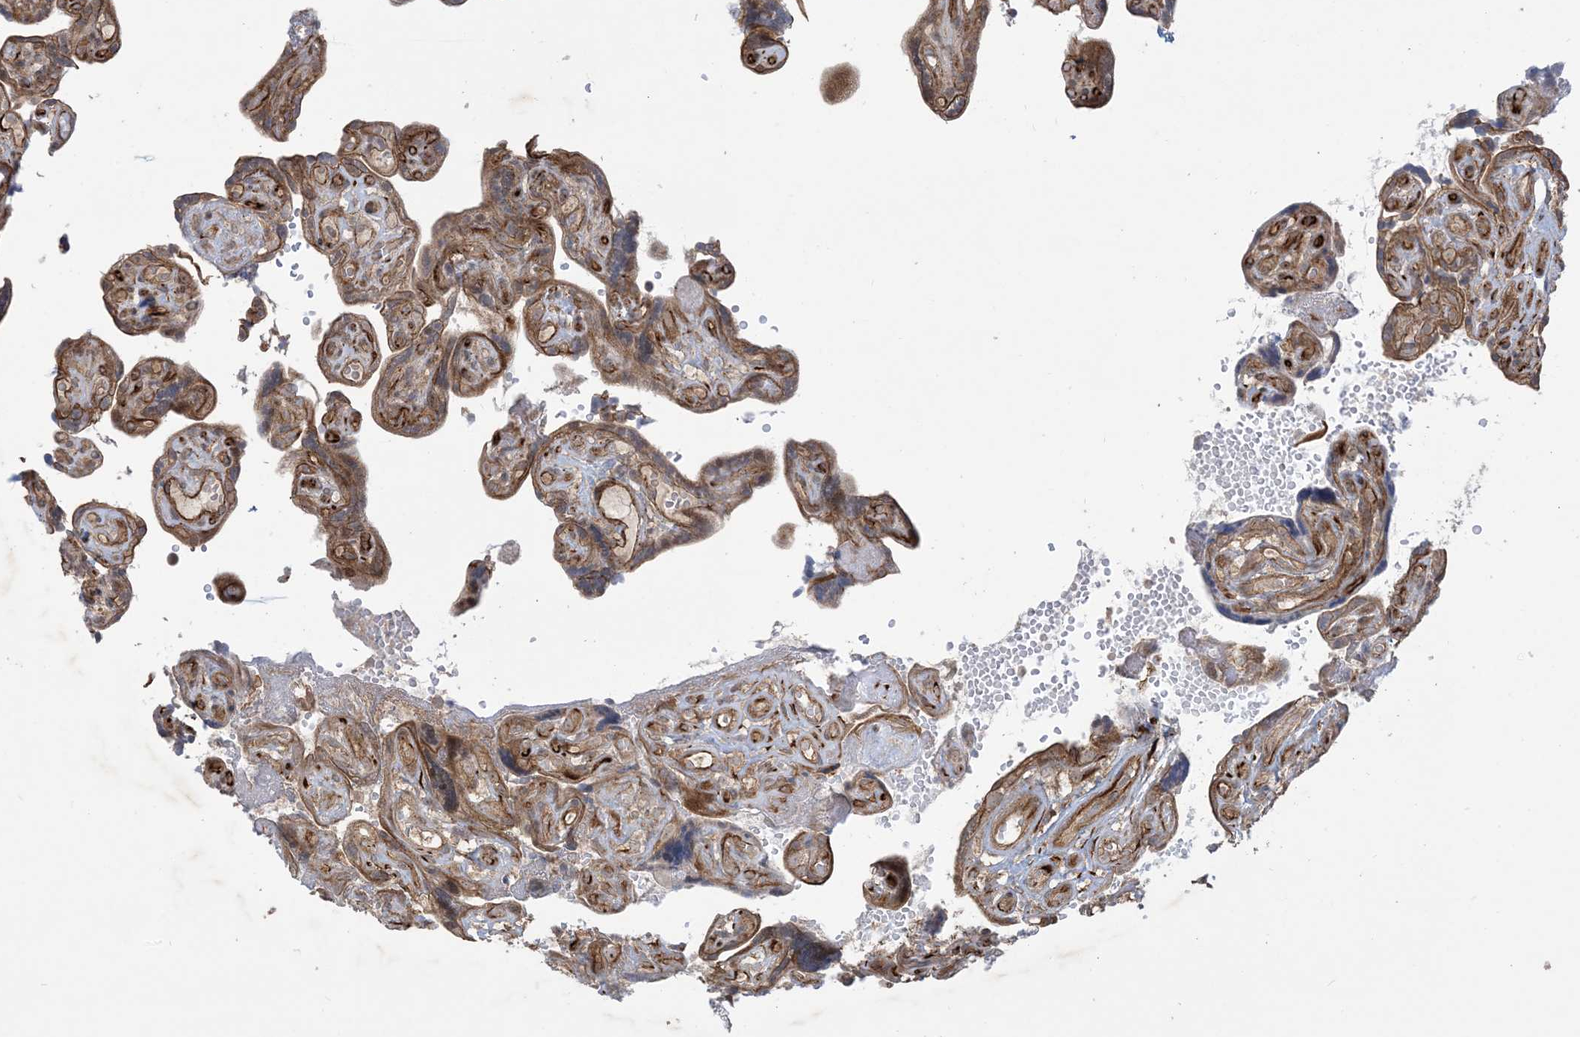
{"staining": {"intensity": "moderate", "quantity": ">75%", "location": "cytoplasmic/membranous,nuclear"}, "tissue": "placenta", "cell_type": "Decidual cells", "image_type": "normal", "snomed": [{"axis": "morphology", "description": "Normal tissue, NOS"}, {"axis": "topography", "description": "Placenta"}], "caption": "Protein staining of unremarkable placenta reveals moderate cytoplasmic/membranous,nuclear expression in approximately >75% of decidual cells. (brown staining indicates protein expression, while blue staining denotes nuclei).", "gene": "SOGA3", "patient": {"sex": "female", "age": 30}}